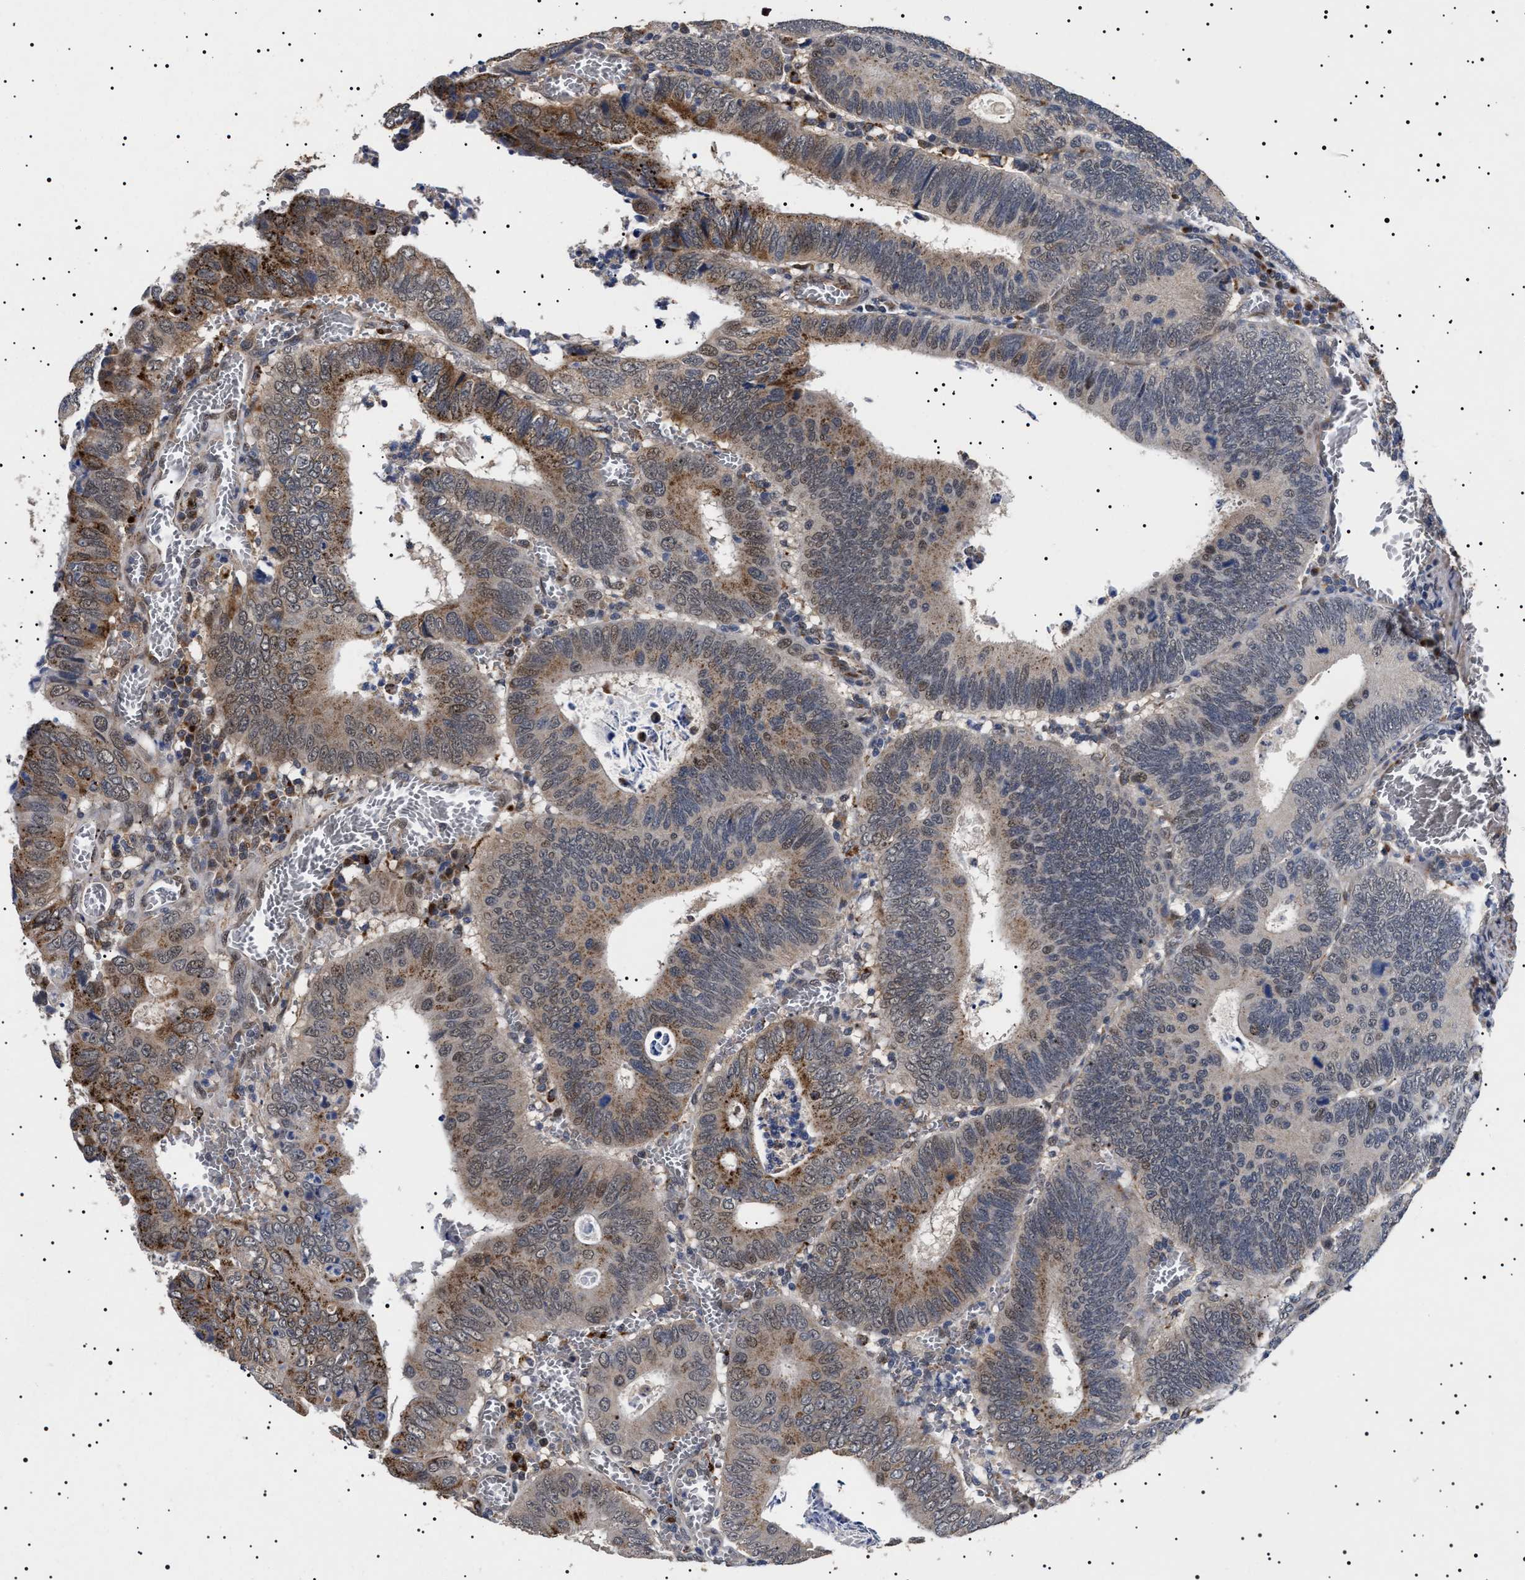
{"staining": {"intensity": "moderate", "quantity": "<25%", "location": "cytoplasmic/membranous,nuclear"}, "tissue": "colorectal cancer", "cell_type": "Tumor cells", "image_type": "cancer", "snomed": [{"axis": "morphology", "description": "Inflammation, NOS"}, {"axis": "morphology", "description": "Adenocarcinoma, NOS"}, {"axis": "topography", "description": "Colon"}], "caption": "Immunohistochemistry (IHC) of human colorectal cancer reveals low levels of moderate cytoplasmic/membranous and nuclear expression in approximately <25% of tumor cells.", "gene": "RAB34", "patient": {"sex": "male", "age": 72}}